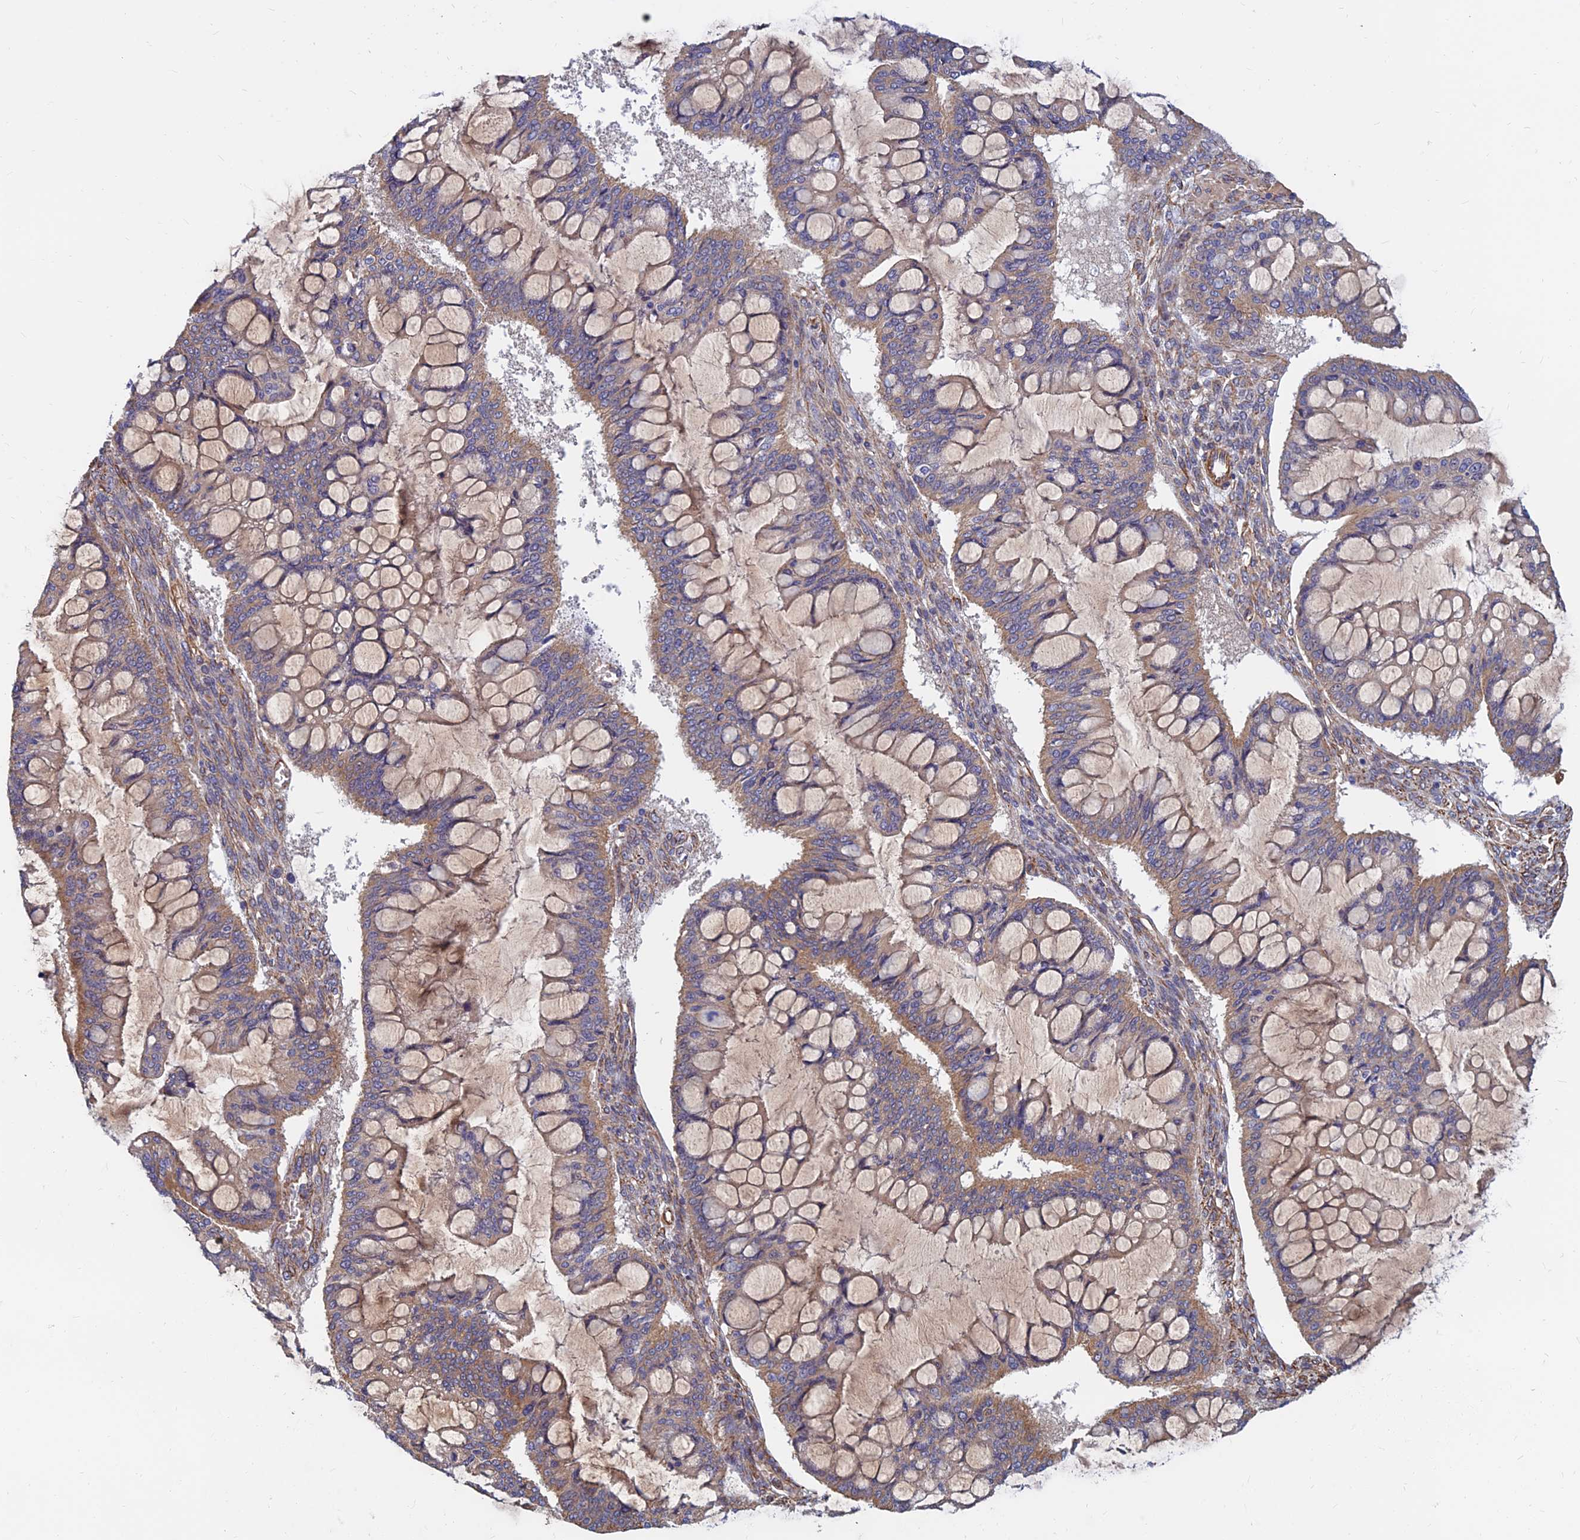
{"staining": {"intensity": "moderate", "quantity": "25%-75%", "location": "cytoplasmic/membranous"}, "tissue": "ovarian cancer", "cell_type": "Tumor cells", "image_type": "cancer", "snomed": [{"axis": "morphology", "description": "Cystadenocarcinoma, mucinous, NOS"}, {"axis": "topography", "description": "Ovary"}], "caption": "IHC (DAB) staining of human ovarian mucinous cystadenocarcinoma shows moderate cytoplasmic/membranous protein expression in approximately 25%-75% of tumor cells.", "gene": "CDK18", "patient": {"sex": "female", "age": 73}}